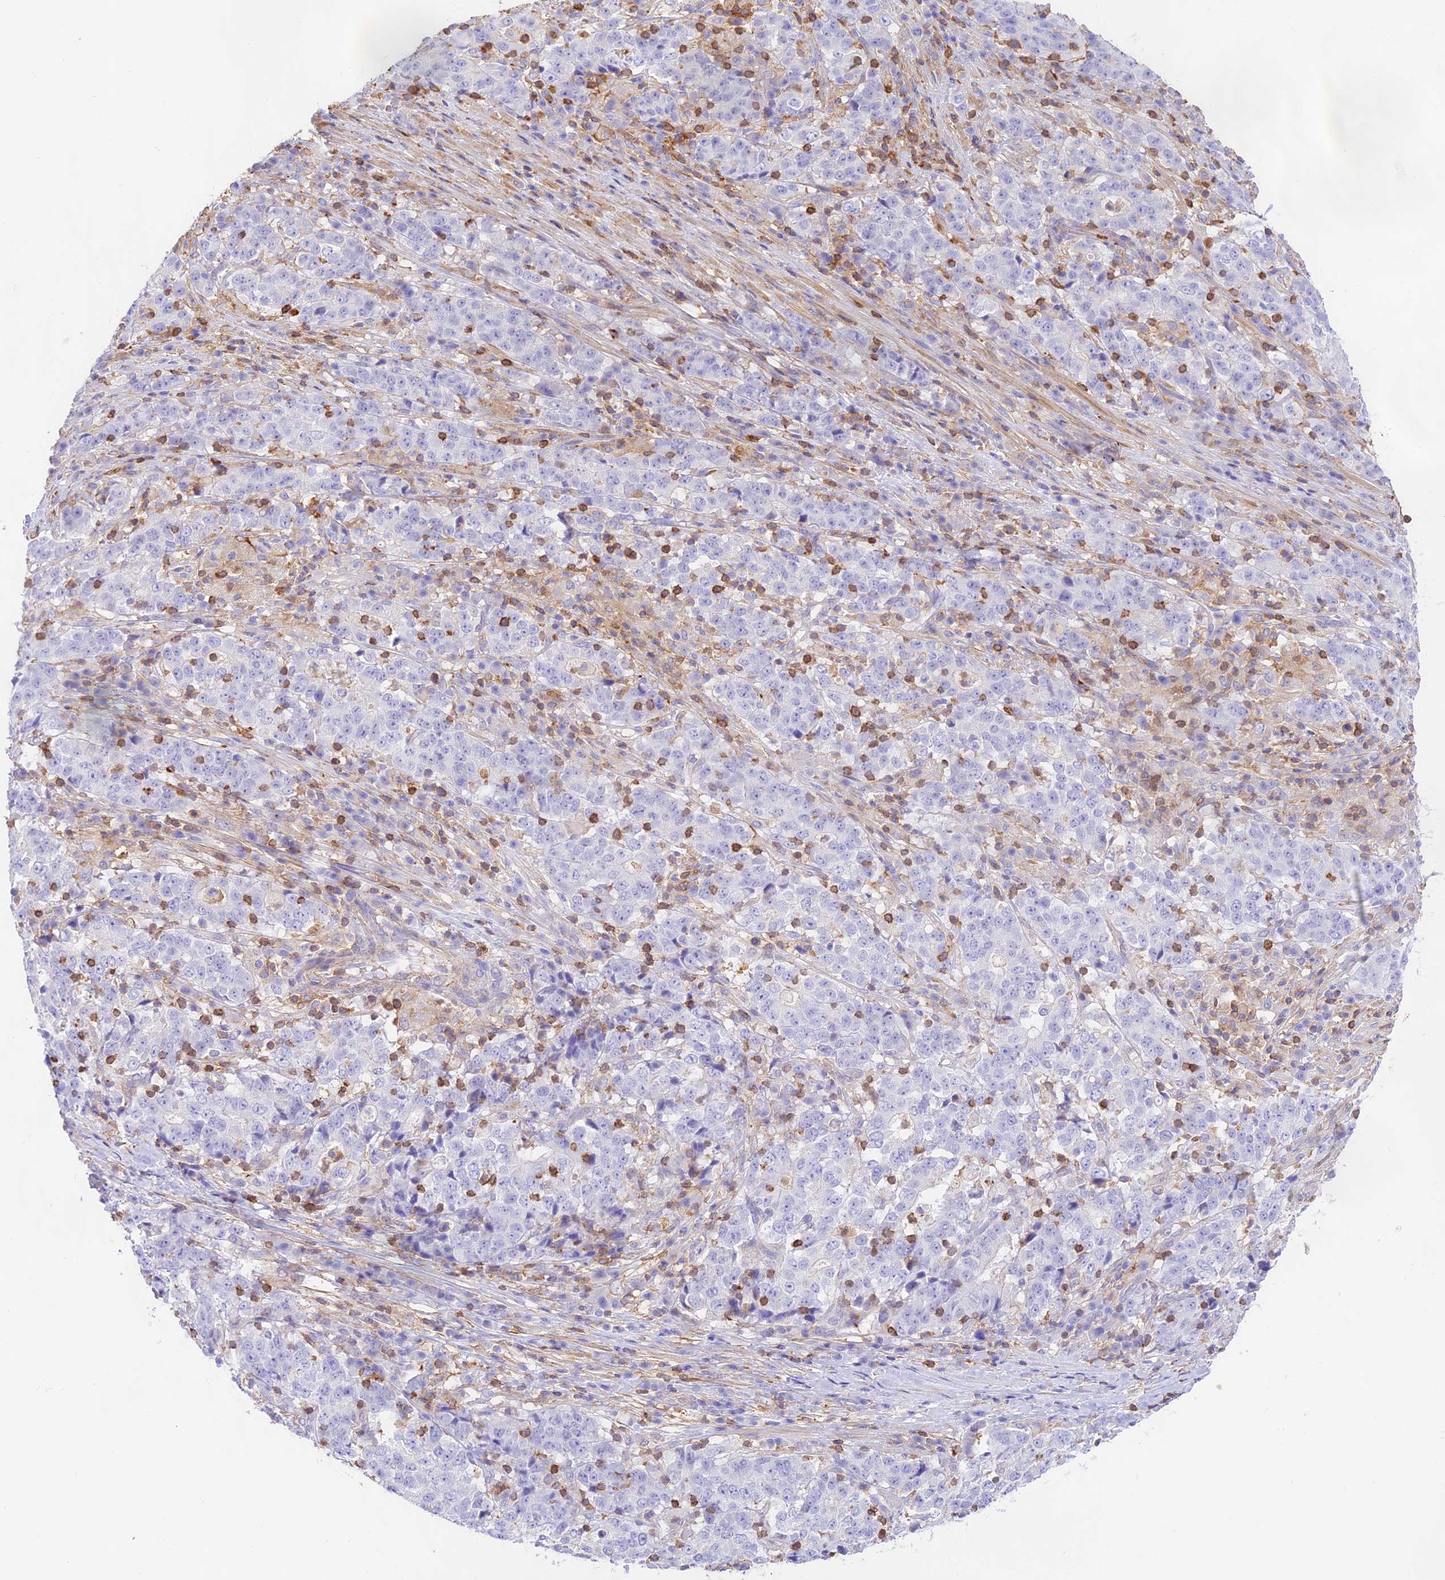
{"staining": {"intensity": "negative", "quantity": "none", "location": "none"}, "tissue": "stomach cancer", "cell_type": "Tumor cells", "image_type": "cancer", "snomed": [{"axis": "morphology", "description": "Adenocarcinoma, NOS"}, {"axis": "topography", "description": "Stomach"}], "caption": "The micrograph shows no significant positivity in tumor cells of stomach cancer (adenocarcinoma).", "gene": "DENND1C", "patient": {"sex": "male", "age": 59}}